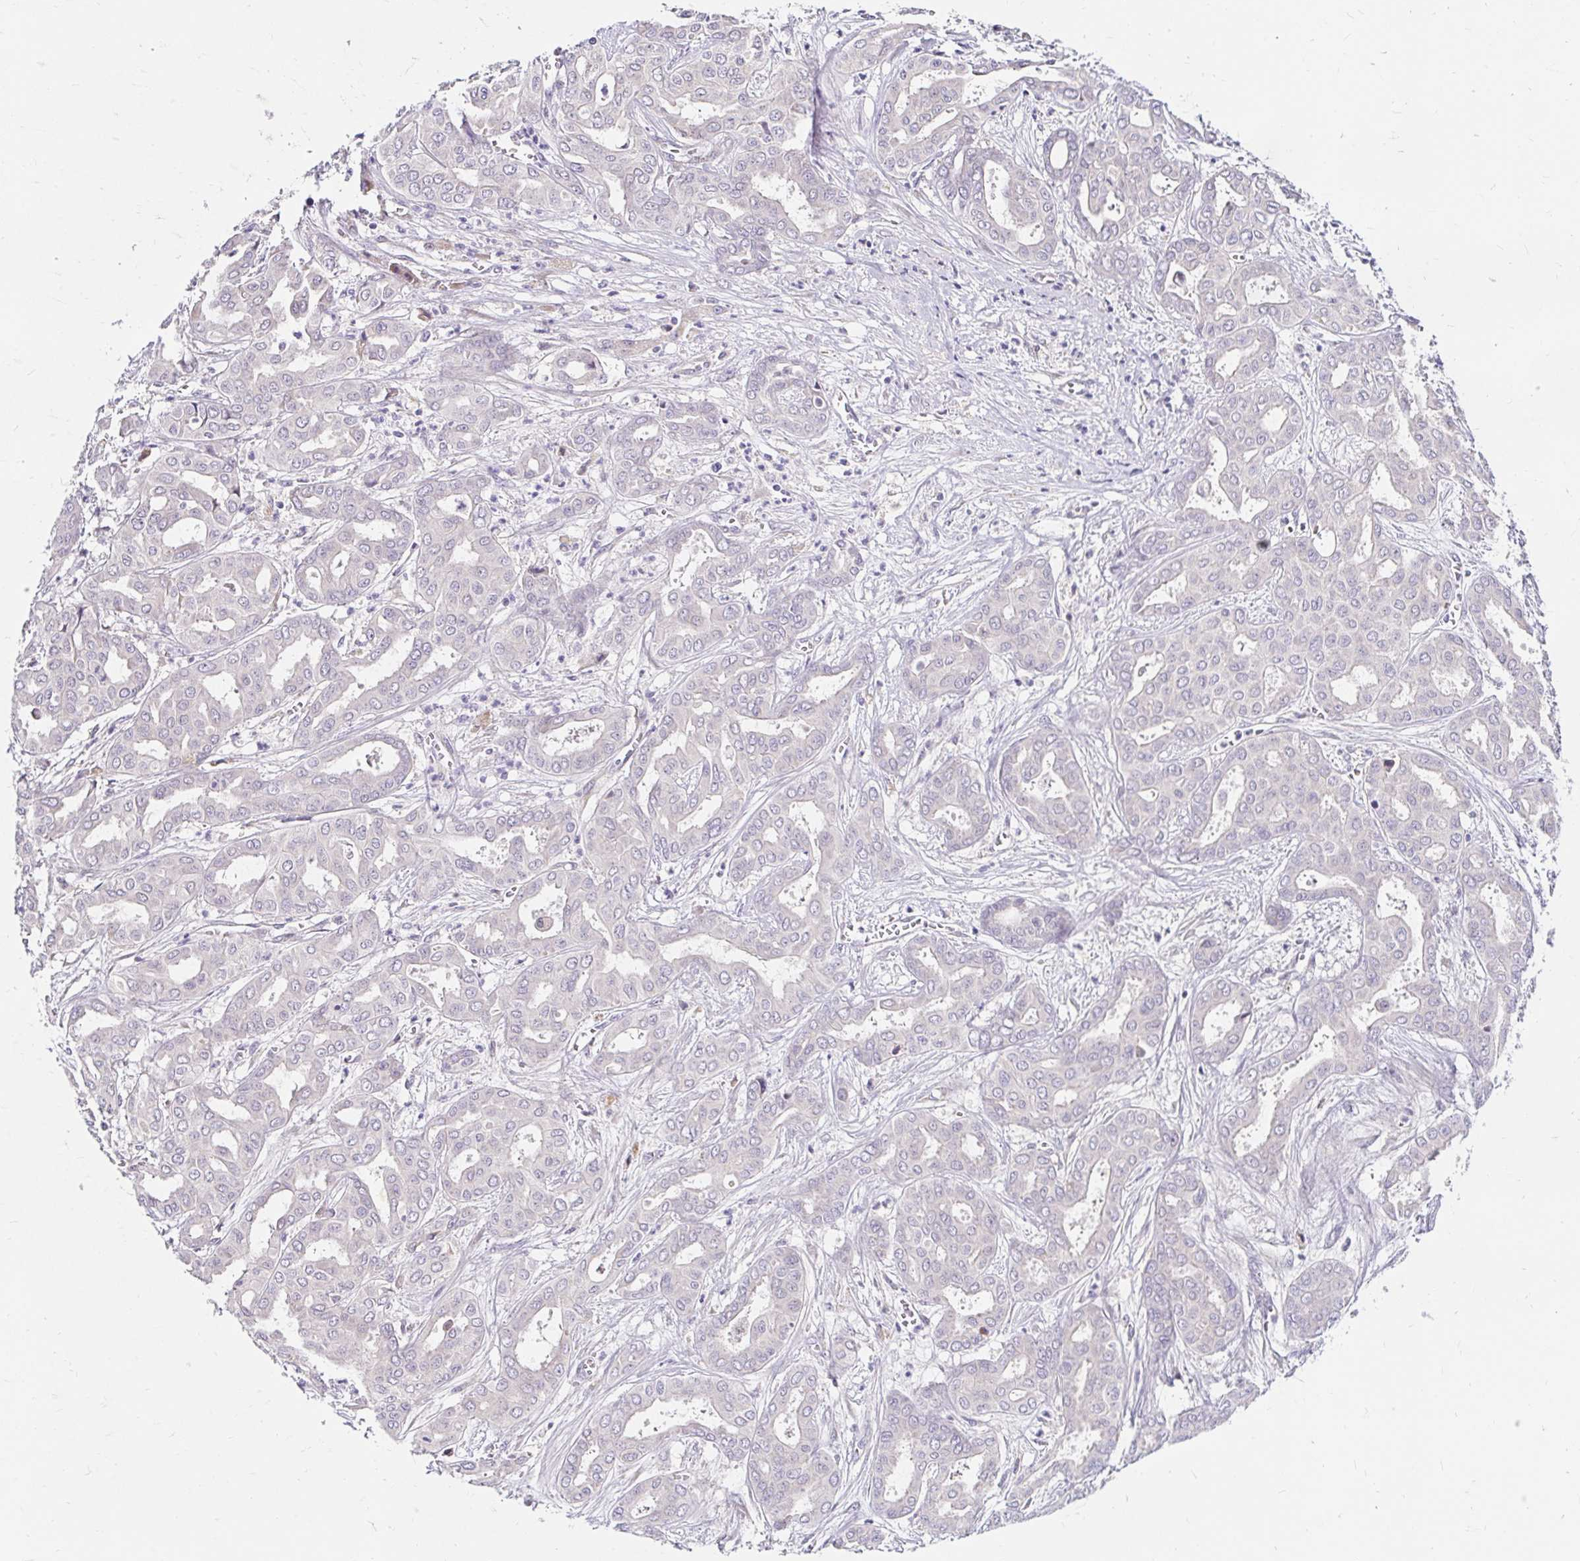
{"staining": {"intensity": "negative", "quantity": "none", "location": "none"}, "tissue": "liver cancer", "cell_type": "Tumor cells", "image_type": "cancer", "snomed": [{"axis": "morphology", "description": "Cholangiocarcinoma"}, {"axis": "topography", "description": "Liver"}], "caption": "Tumor cells show no significant protein staining in cholangiocarcinoma (liver).", "gene": "GUCY1A1", "patient": {"sex": "female", "age": 64}}